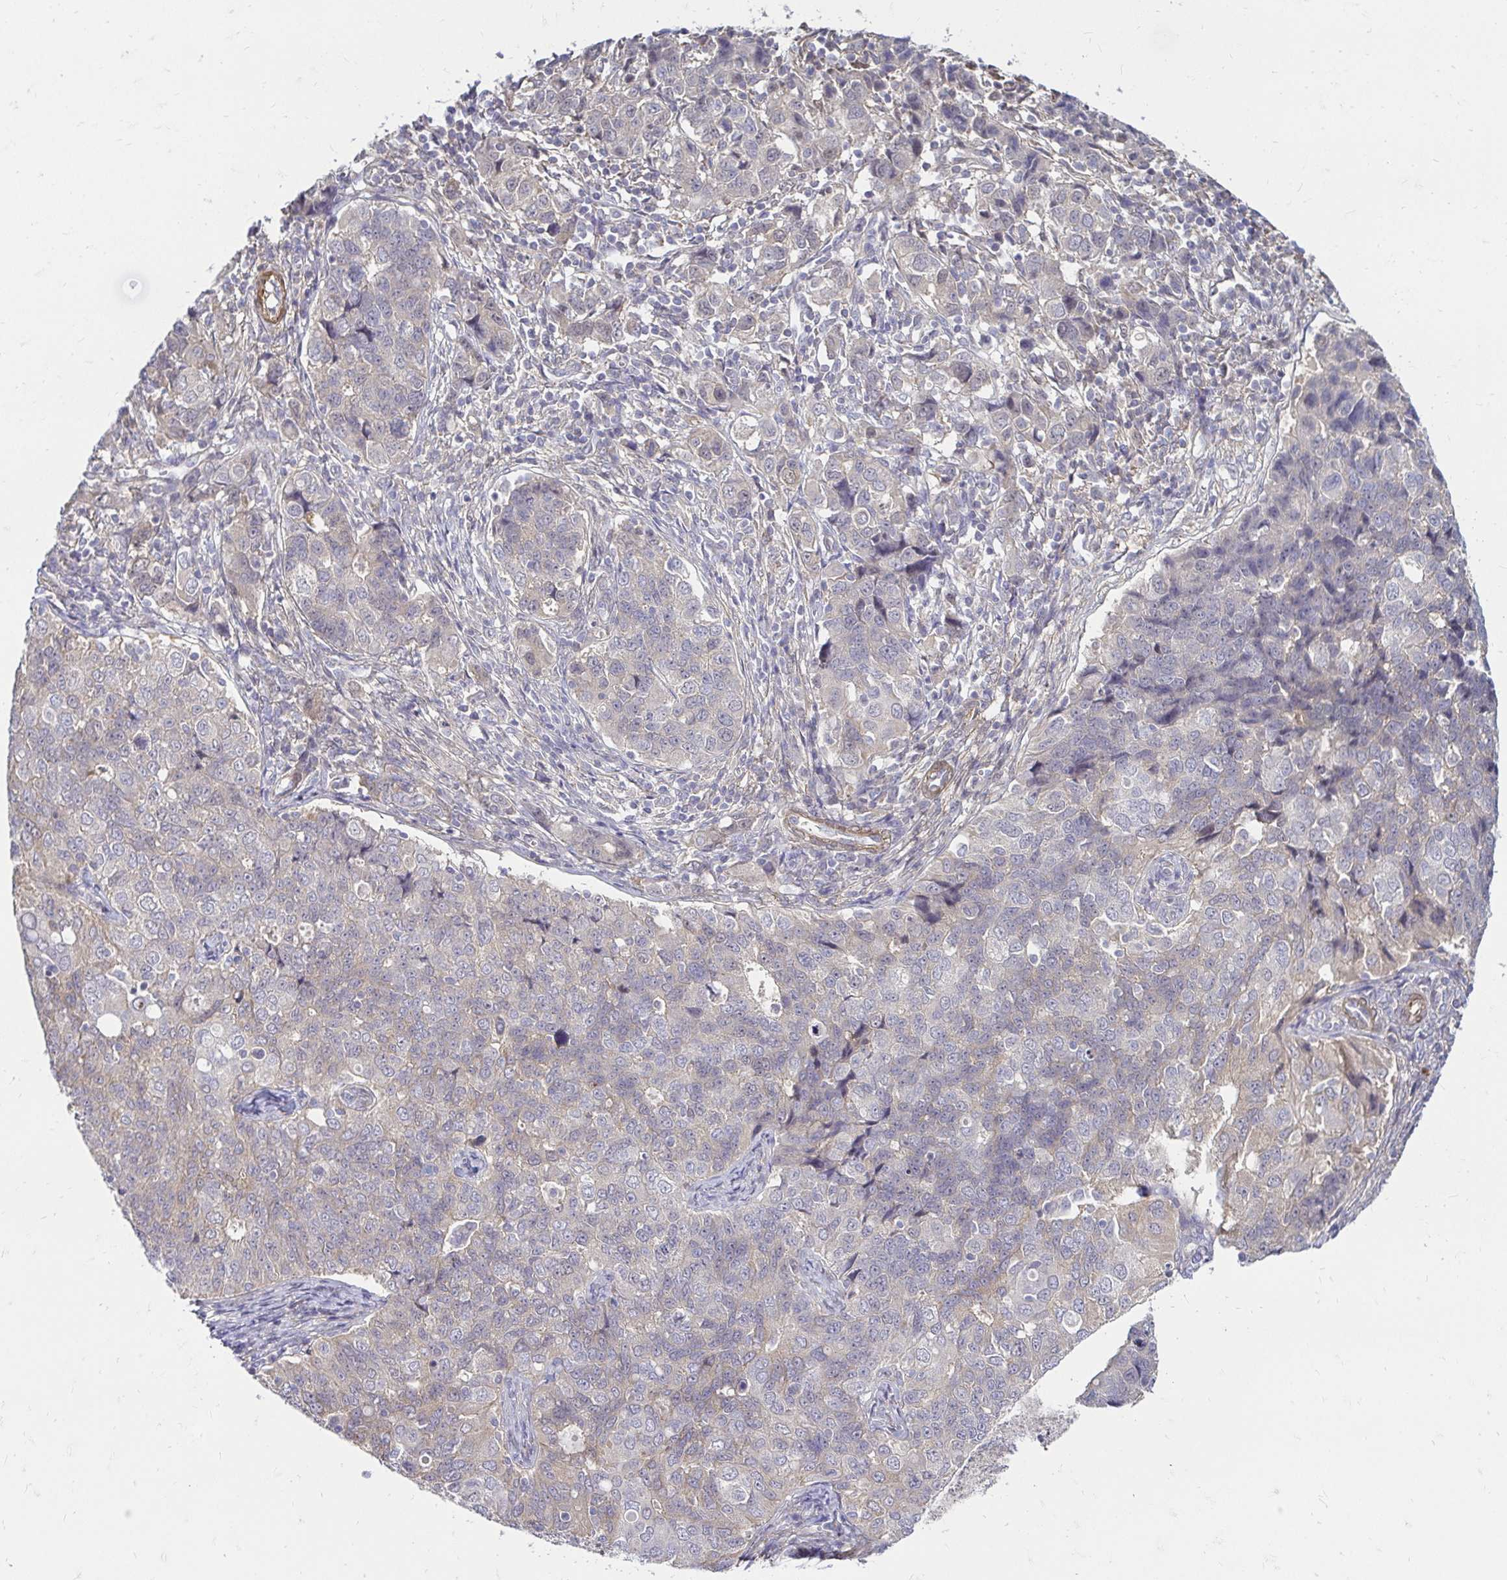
{"staining": {"intensity": "negative", "quantity": "none", "location": "none"}, "tissue": "endometrial cancer", "cell_type": "Tumor cells", "image_type": "cancer", "snomed": [{"axis": "morphology", "description": "Adenocarcinoma, NOS"}, {"axis": "topography", "description": "Endometrium"}], "caption": "Immunohistochemistry (IHC) micrograph of neoplastic tissue: human endometrial cancer stained with DAB shows no significant protein expression in tumor cells. (IHC, brightfield microscopy, high magnification).", "gene": "YAP1", "patient": {"sex": "female", "age": 43}}